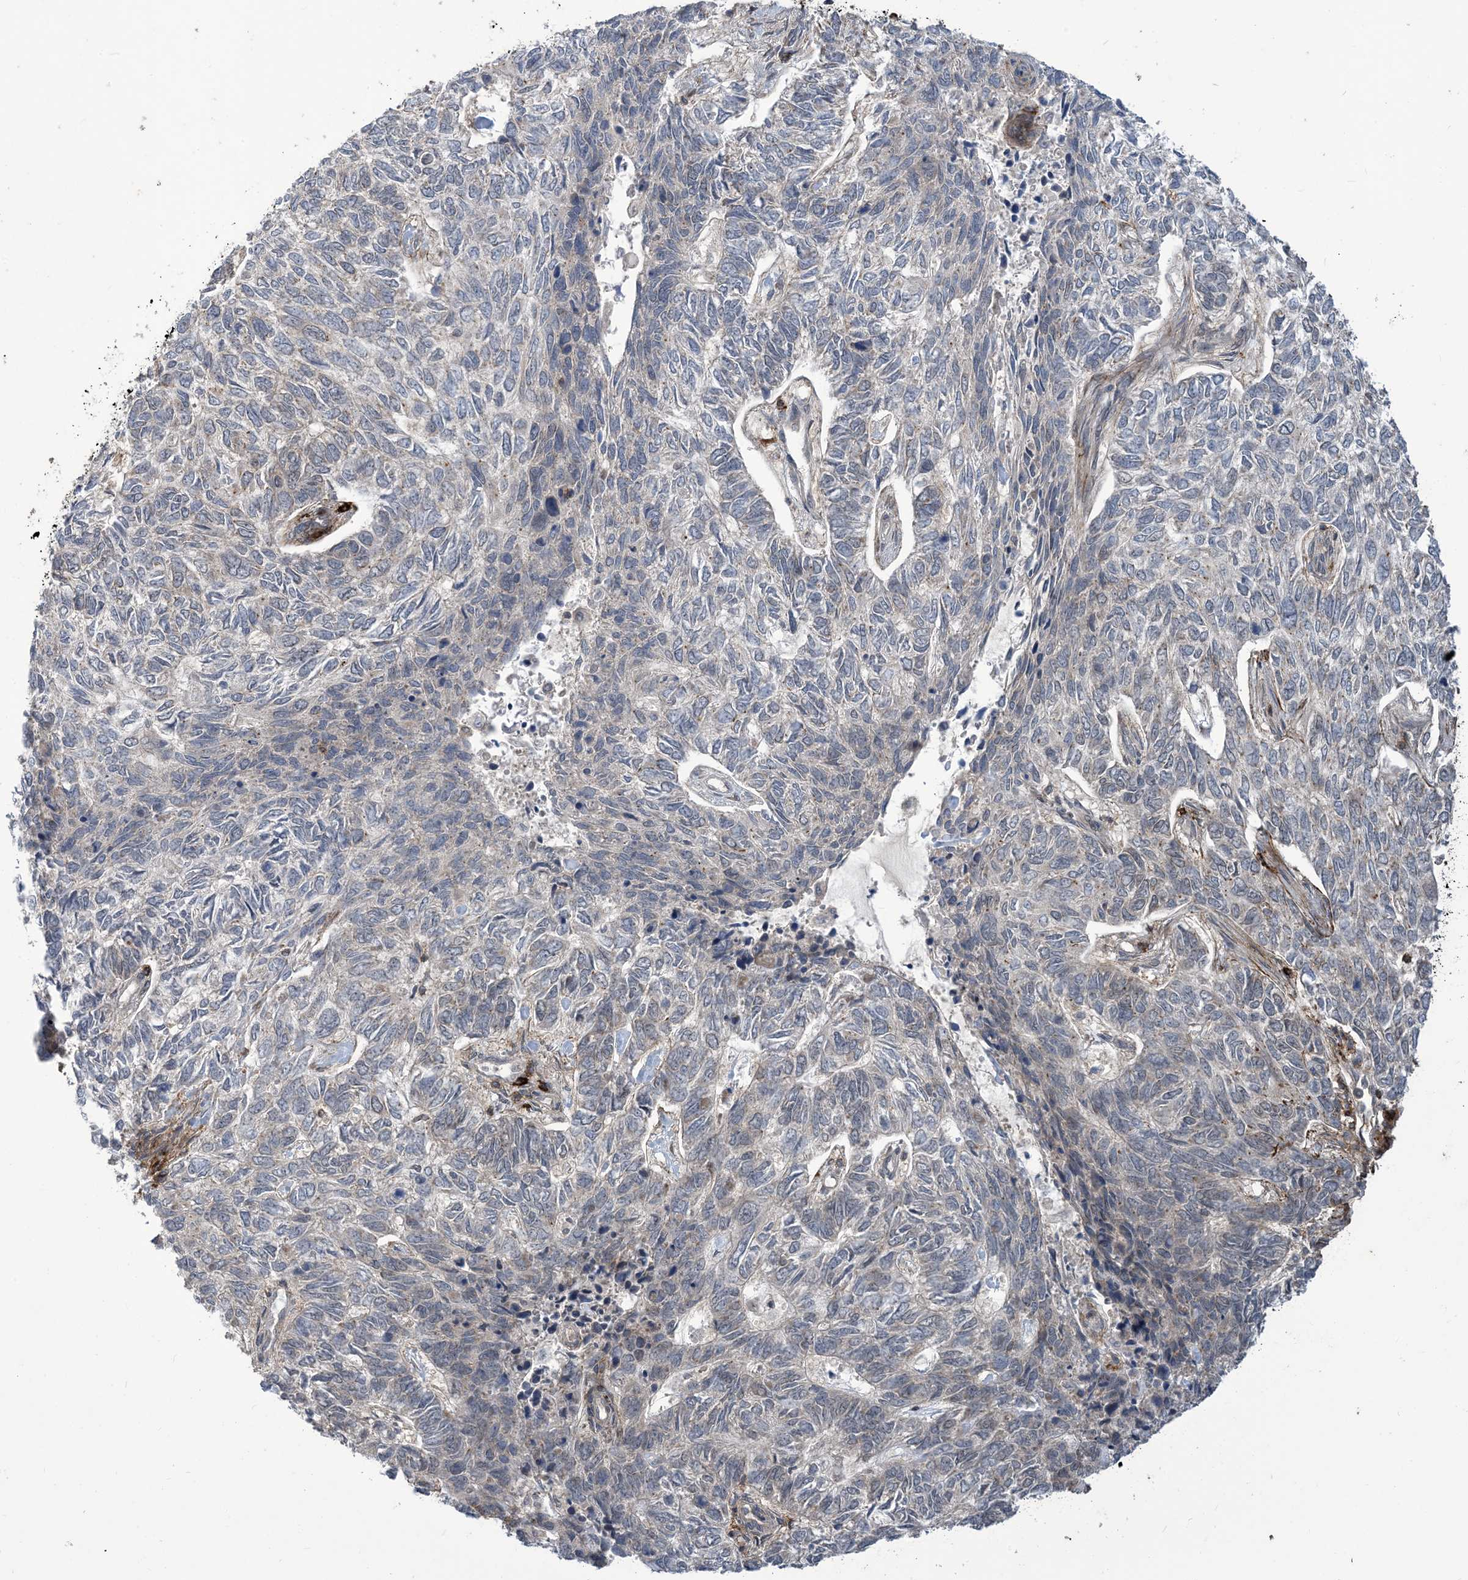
{"staining": {"intensity": "negative", "quantity": "none", "location": "none"}, "tissue": "skin cancer", "cell_type": "Tumor cells", "image_type": "cancer", "snomed": [{"axis": "morphology", "description": "Basal cell carcinoma"}, {"axis": "topography", "description": "Skin"}], "caption": "This is an immunohistochemistry micrograph of human skin cancer (basal cell carcinoma). There is no staining in tumor cells.", "gene": "LAGE3", "patient": {"sex": "female", "age": 65}}